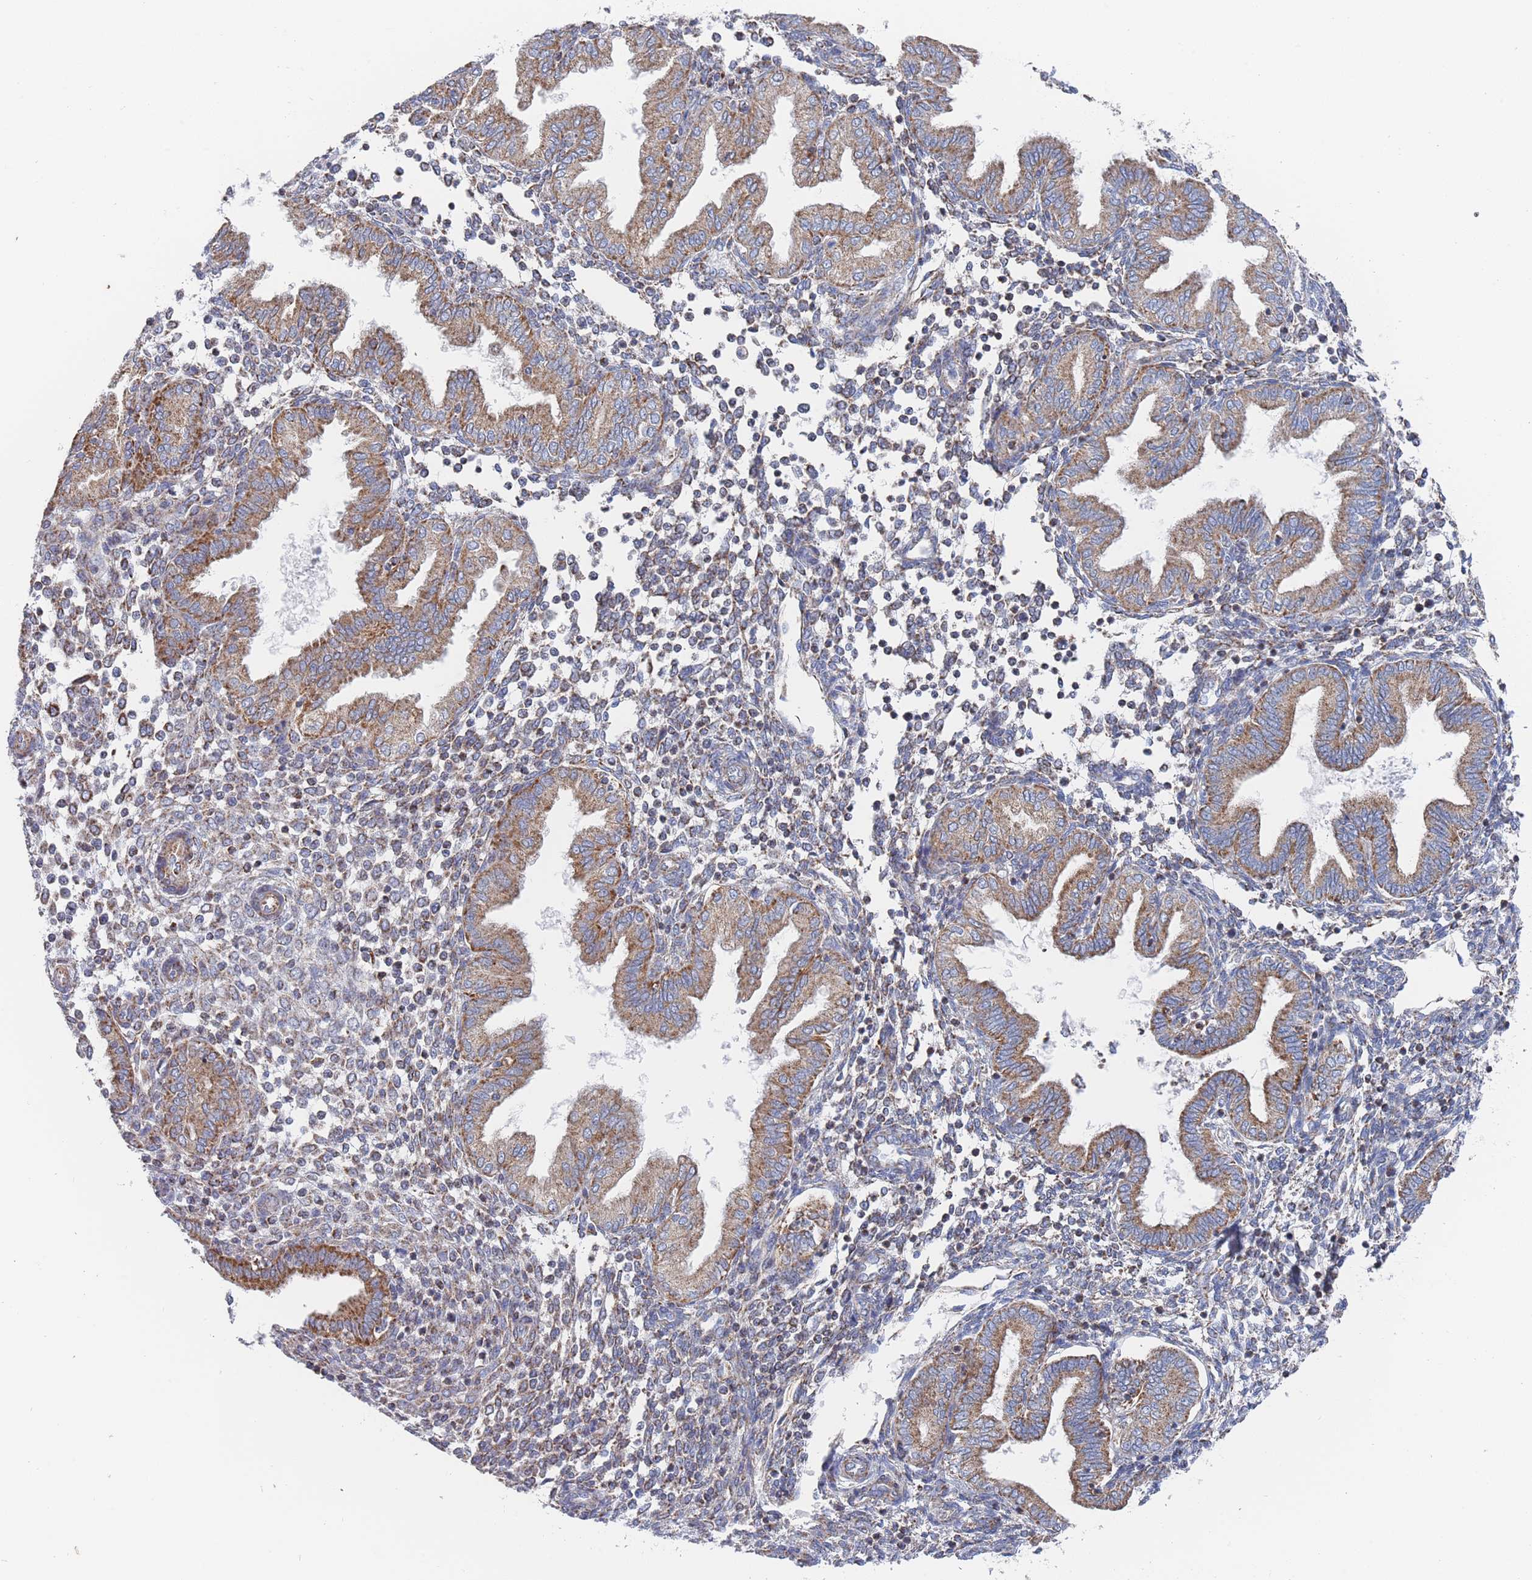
{"staining": {"intensity": "moderate", "quantity": "25%-75%", "location": "cytoplasmic/membranous"}, "tissue": "endometrium", "cell_type": "Cells in endometrial stroma", "image_type": "normal", "snomed": [{"axis": "morphology", "description": "Normal tissue, NOS"}, {"axis": "topography", "description": "Endometrium"}], "caption": "Protein expression analysis of unremarkable human endometrium reveals moderate cytoplasmic/membranous staining in approximately 25%-75% of cells in endometrial stroma.", "gene": "IKZF4", "patient": {"sex": "female", "age": 53}}